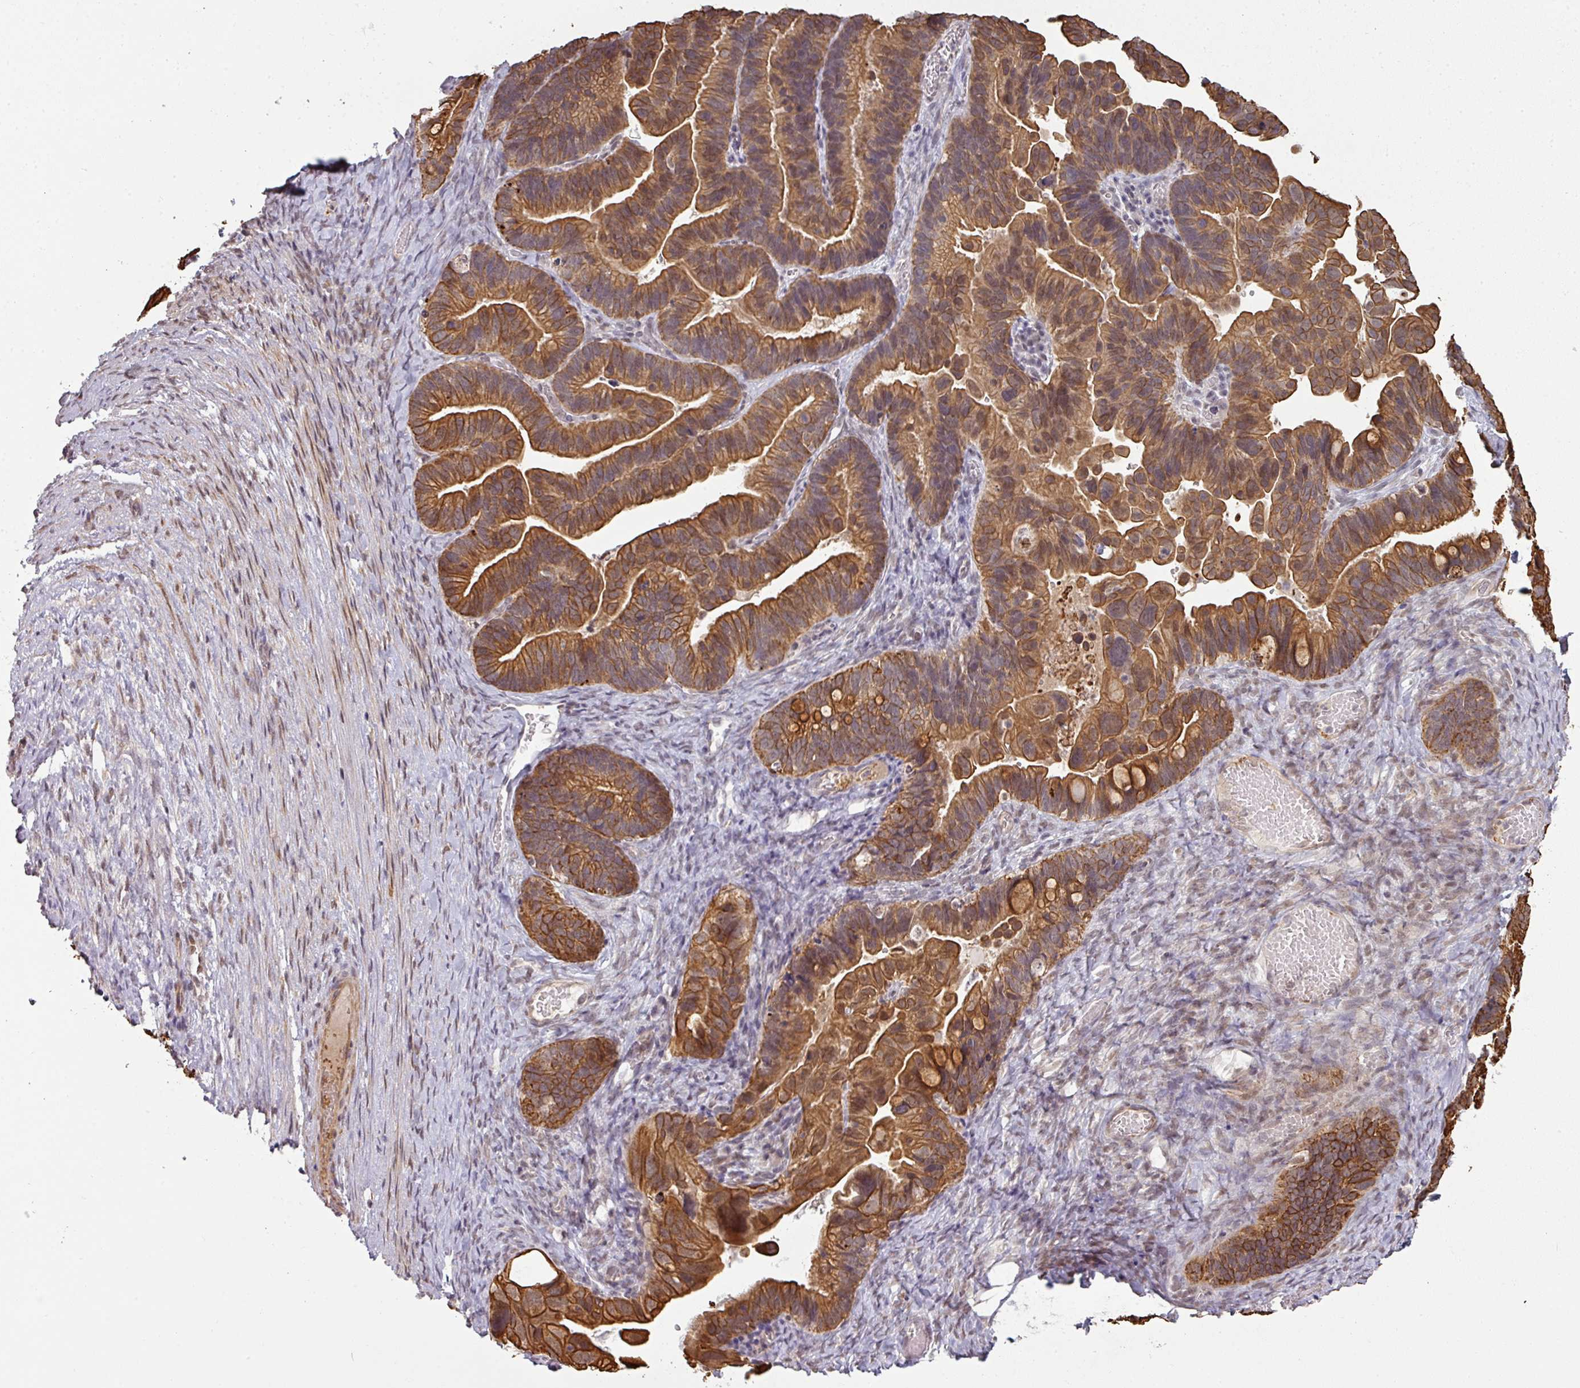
{"staining": {"intensity": "moderate", "quantity": ">75%", "location": "cytoplasmic/membranous"}, "tissue": "ovarian cancer", "cell_type": "Tumor cells", "image_type": "cancer", "snomed": [{"axis": "morphology", "description": "Cystadenocarcinoma, serous, NOS"}, {"axis": "topography", "description": "Ovary"}], "caption": "A photomicrograph of human ovarian serous cystadenocarcinoma stained for a protein displays moderate cytoplasmic/membranous brown staining in tumor cells.", "gene": "GTF2H3", "patient": {"sex": "female", "age": 56}}